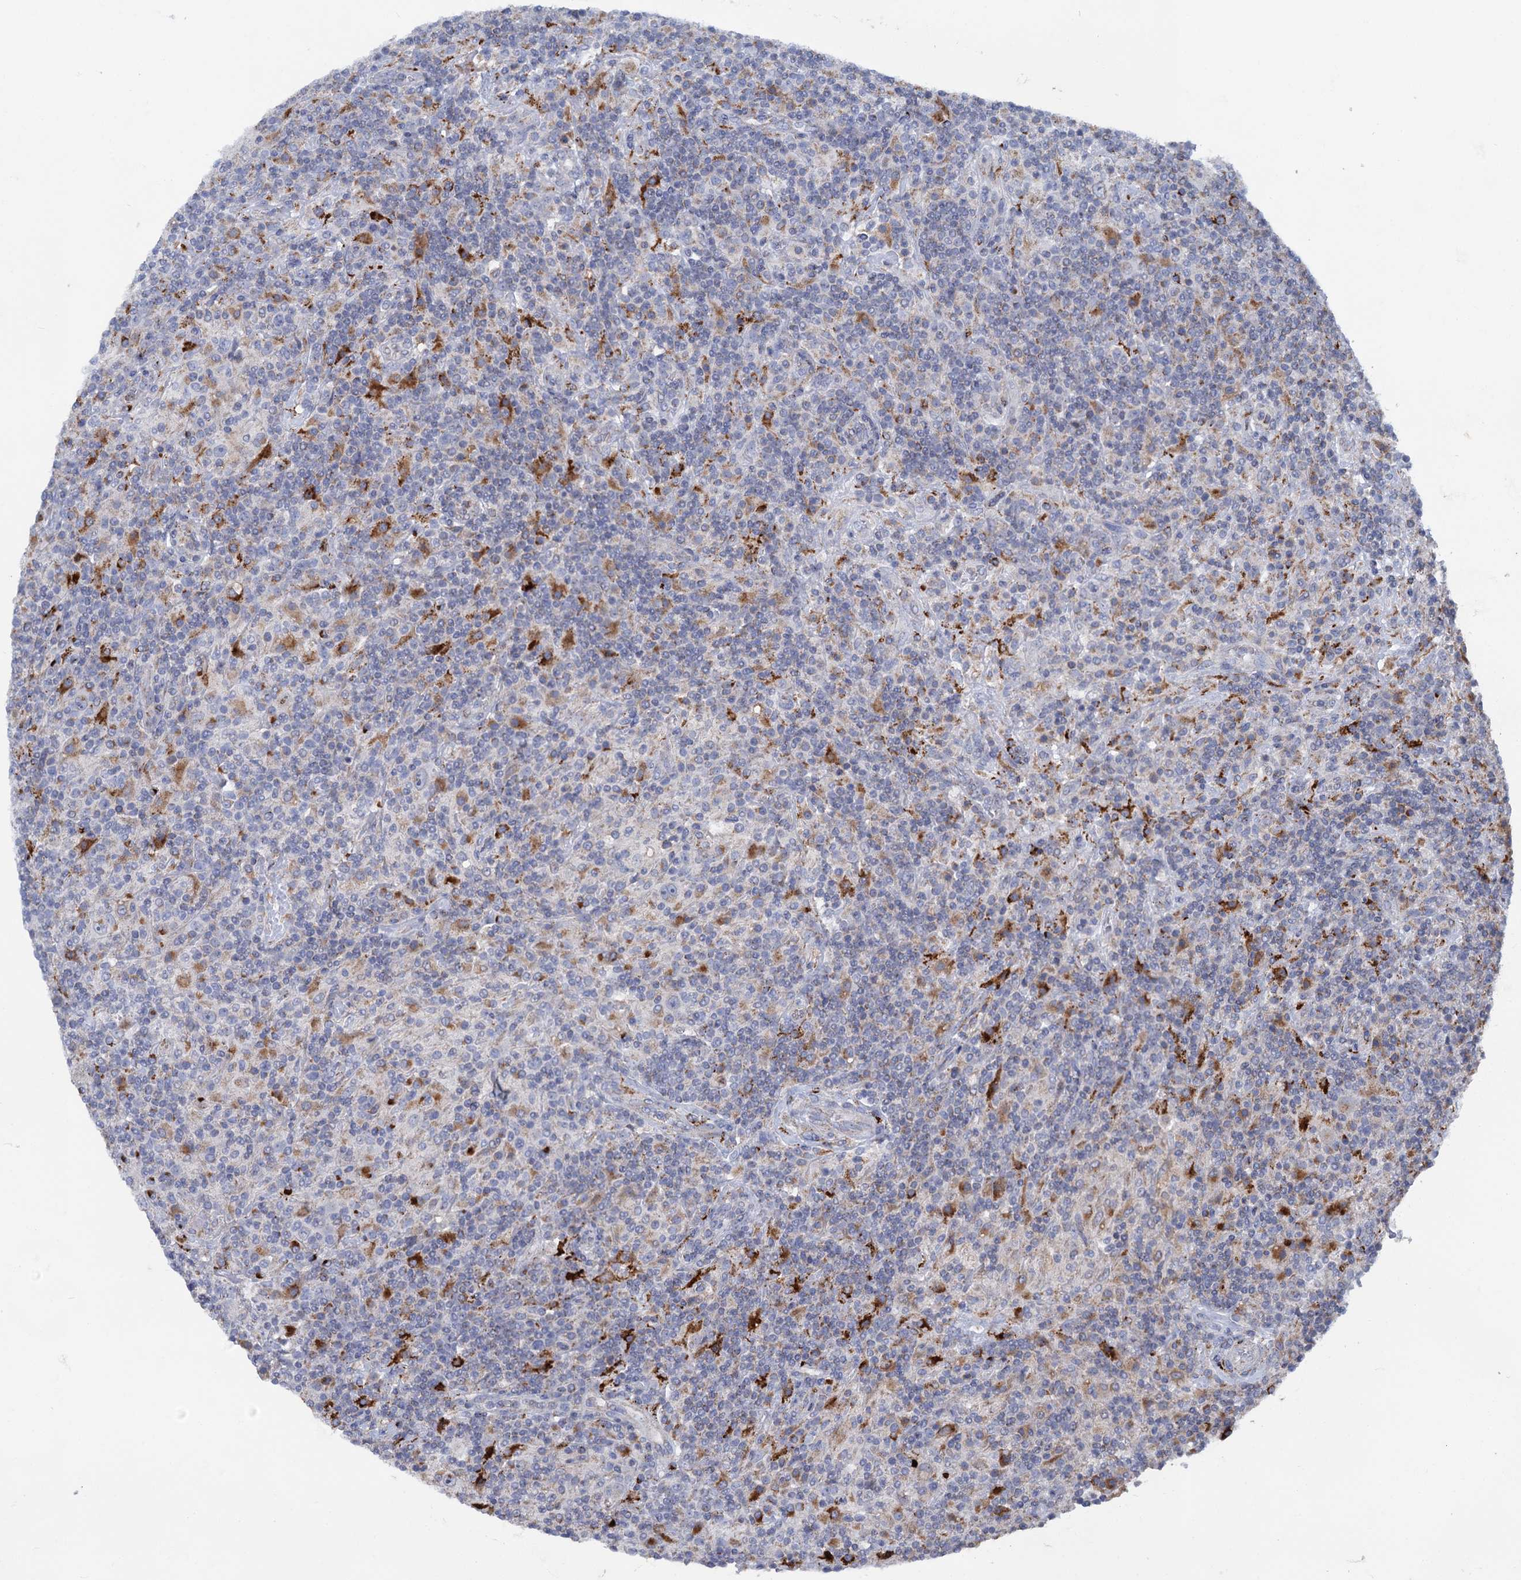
{"staining": {"intensity": "negative", "quantity": "none", "location": "none"}, "tissue": "lymphoma", "cell_type": "Tumor cells", "image_type": "cancer", "snomed": [{"axis": "morphology", "description": "Hodgkin's disease, NOS"}, {"axis": "topography", "description": "Lymph node"}], "caption": "Immunohistochemistry (IHC) histopathology image of neoplastic tissue: human lymphoma stained with DAB (3,3'-diaminobenzidine) demonstrates no significant protein staining in tumor cells. (Stains: DAB immunohistochemistry (IHC) with hematoxylin counter stain, Microscopy: brightfield microscopy at high magnification).", "gene": "ANKS3", "patient": {"sex": "male", "age": 70}}